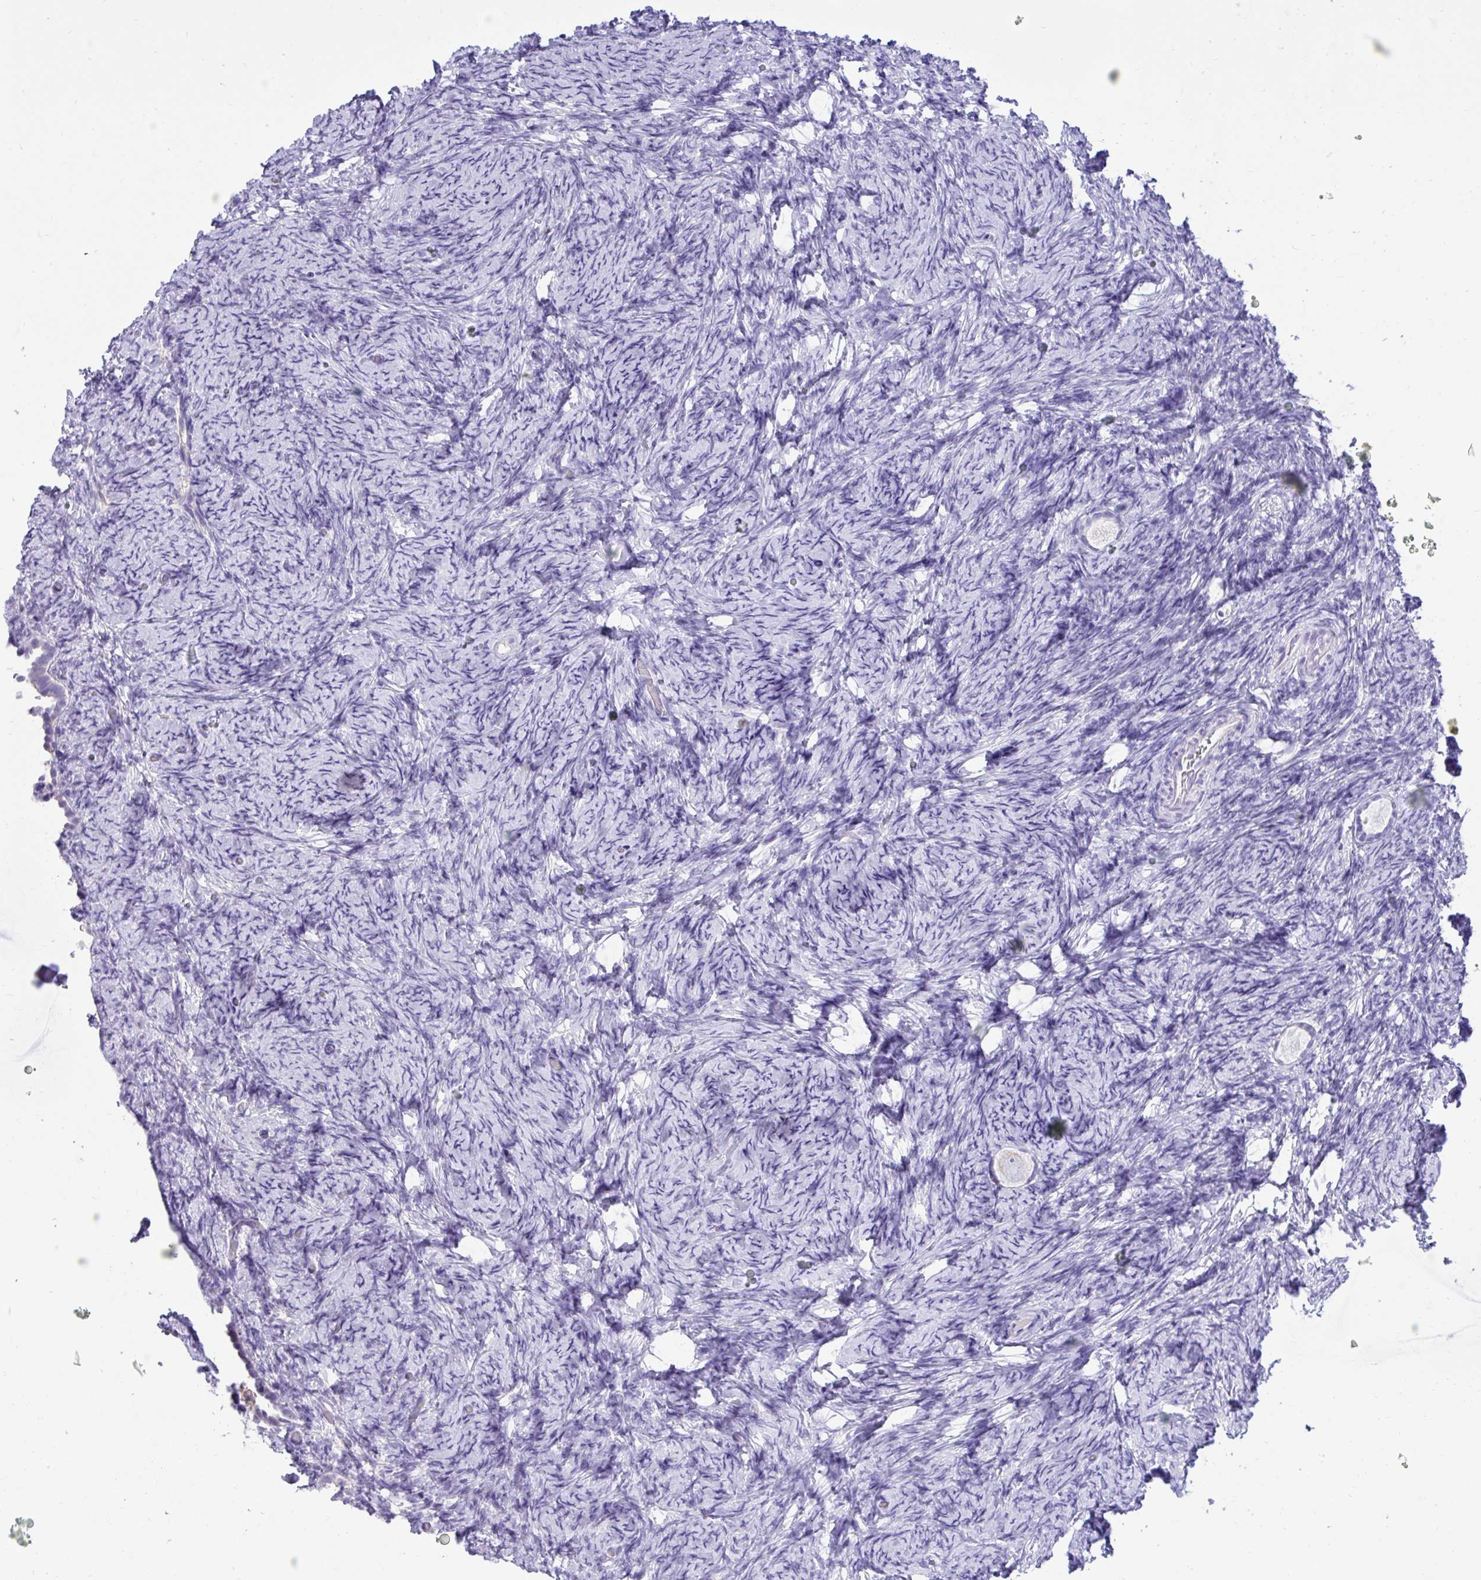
{"staining": {"intensity": "negative", "quantity": "none", "location": "none"}, "tissue": "ovary", "cell_type": "Follicle cells", "image_type": "normal", "snomed": [{"axis": "morphology", "description": "Normal tissue, NOS"}, {"axis": "topography", "description": "Ovary"}], "caption": "This is a micrograph of IHC staining of benign ovary, which shows no staining in follicle cells.", "gene": "TMCO5A", "patient": {"sex": "female", "age": 34}}